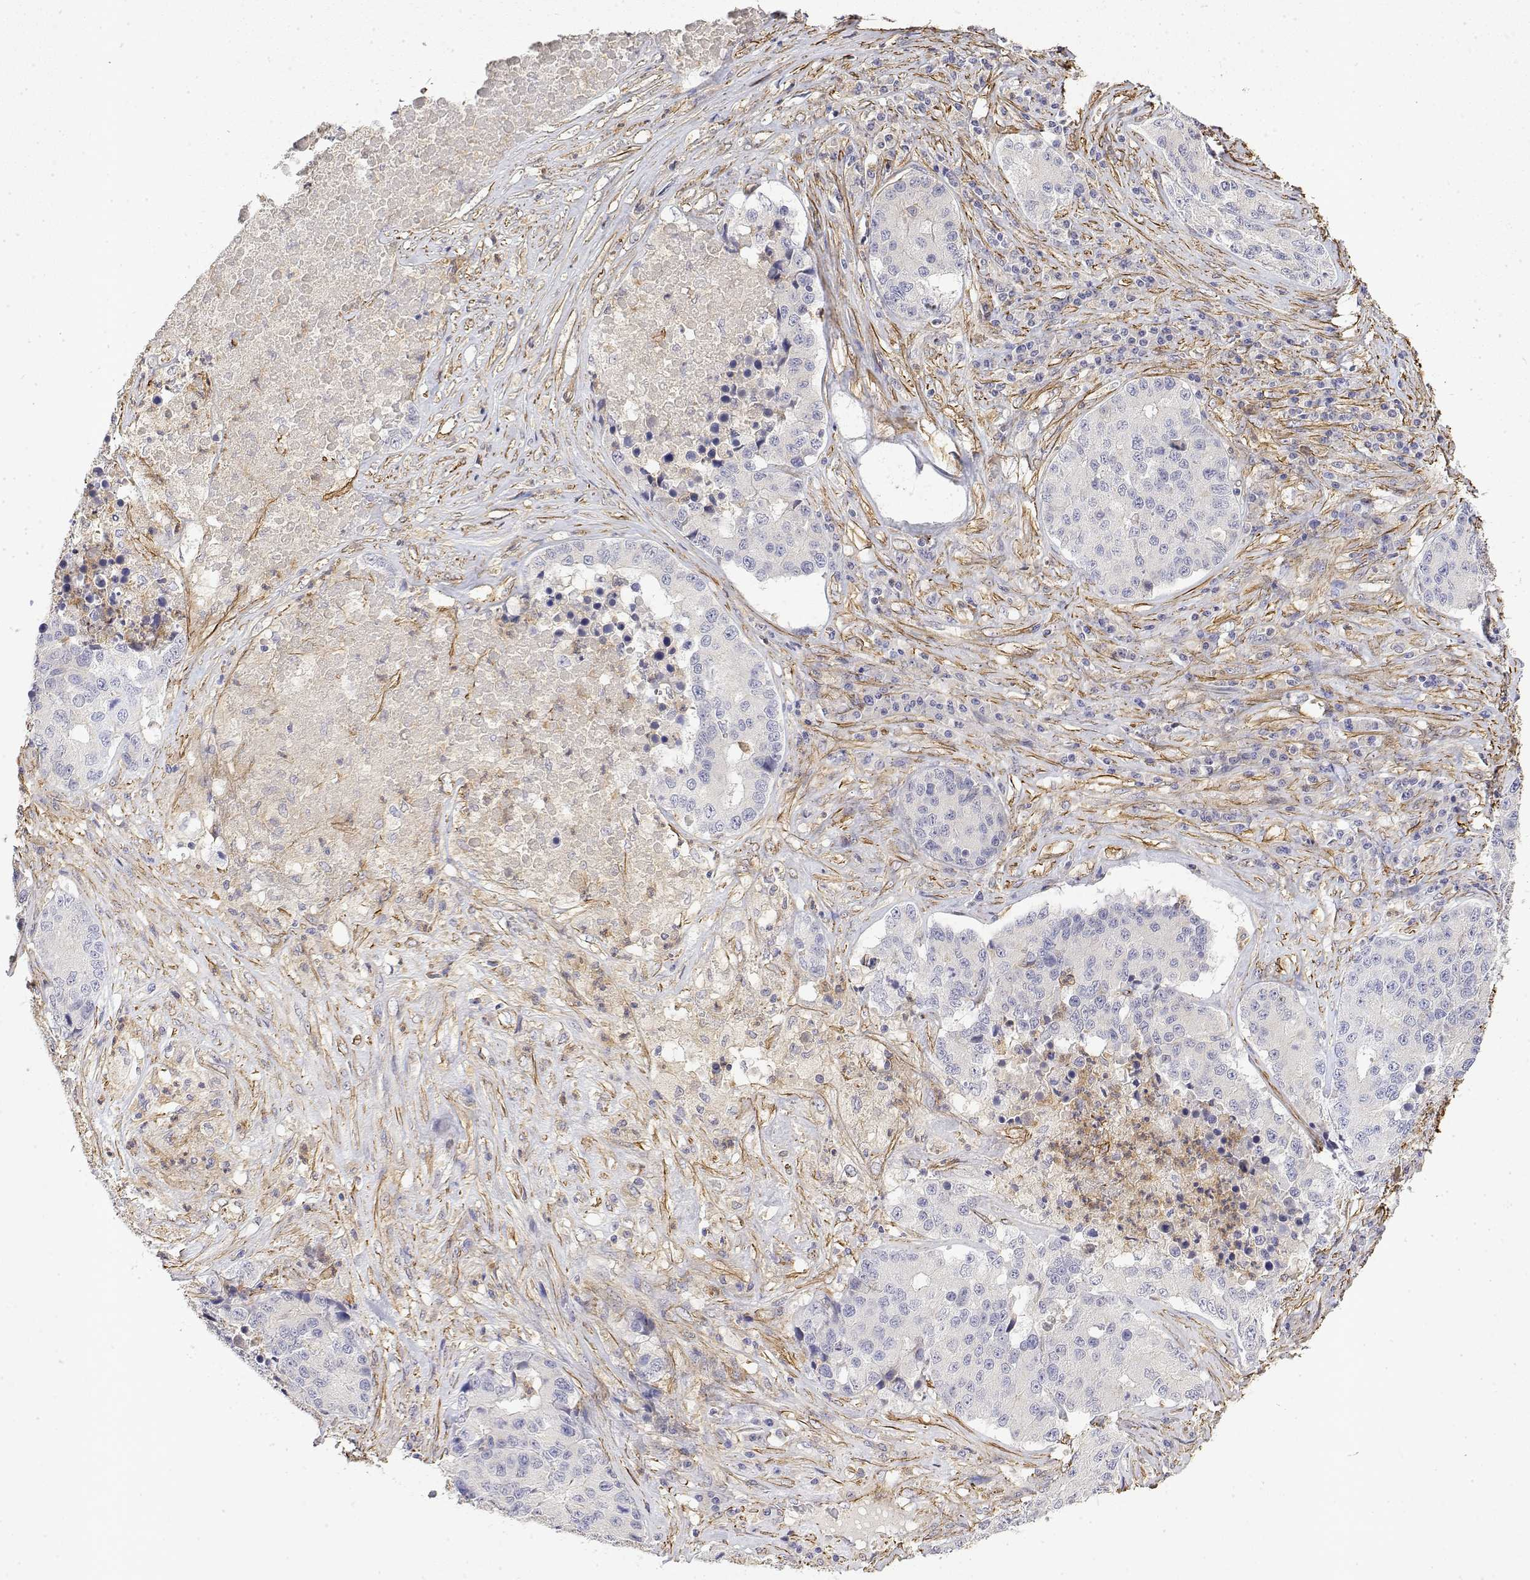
{"staining": {"intensity": "negative", "quantity": "none", "location": "none"}, "tissue": "stomach cancer", "cell_type": "Tumor cells", "image_type": "cancer", "snomed": [{"axis": "morphology", "description": "Adenocarcinoma, NOS"}, {"axis": "topography", "description": "Stomach"}], "caption": "Immunohistochemistry (IHC) of human stomach adenocarcinoma shows no staining in tumor cells. (DAB (3,3'-diaminobenzidine) immunohistochemistry (IHC) visualized using brightfield microscopy, high magnification).", "gene": "SOWAHD", "patient": {"sex": "male", "age": 71}}